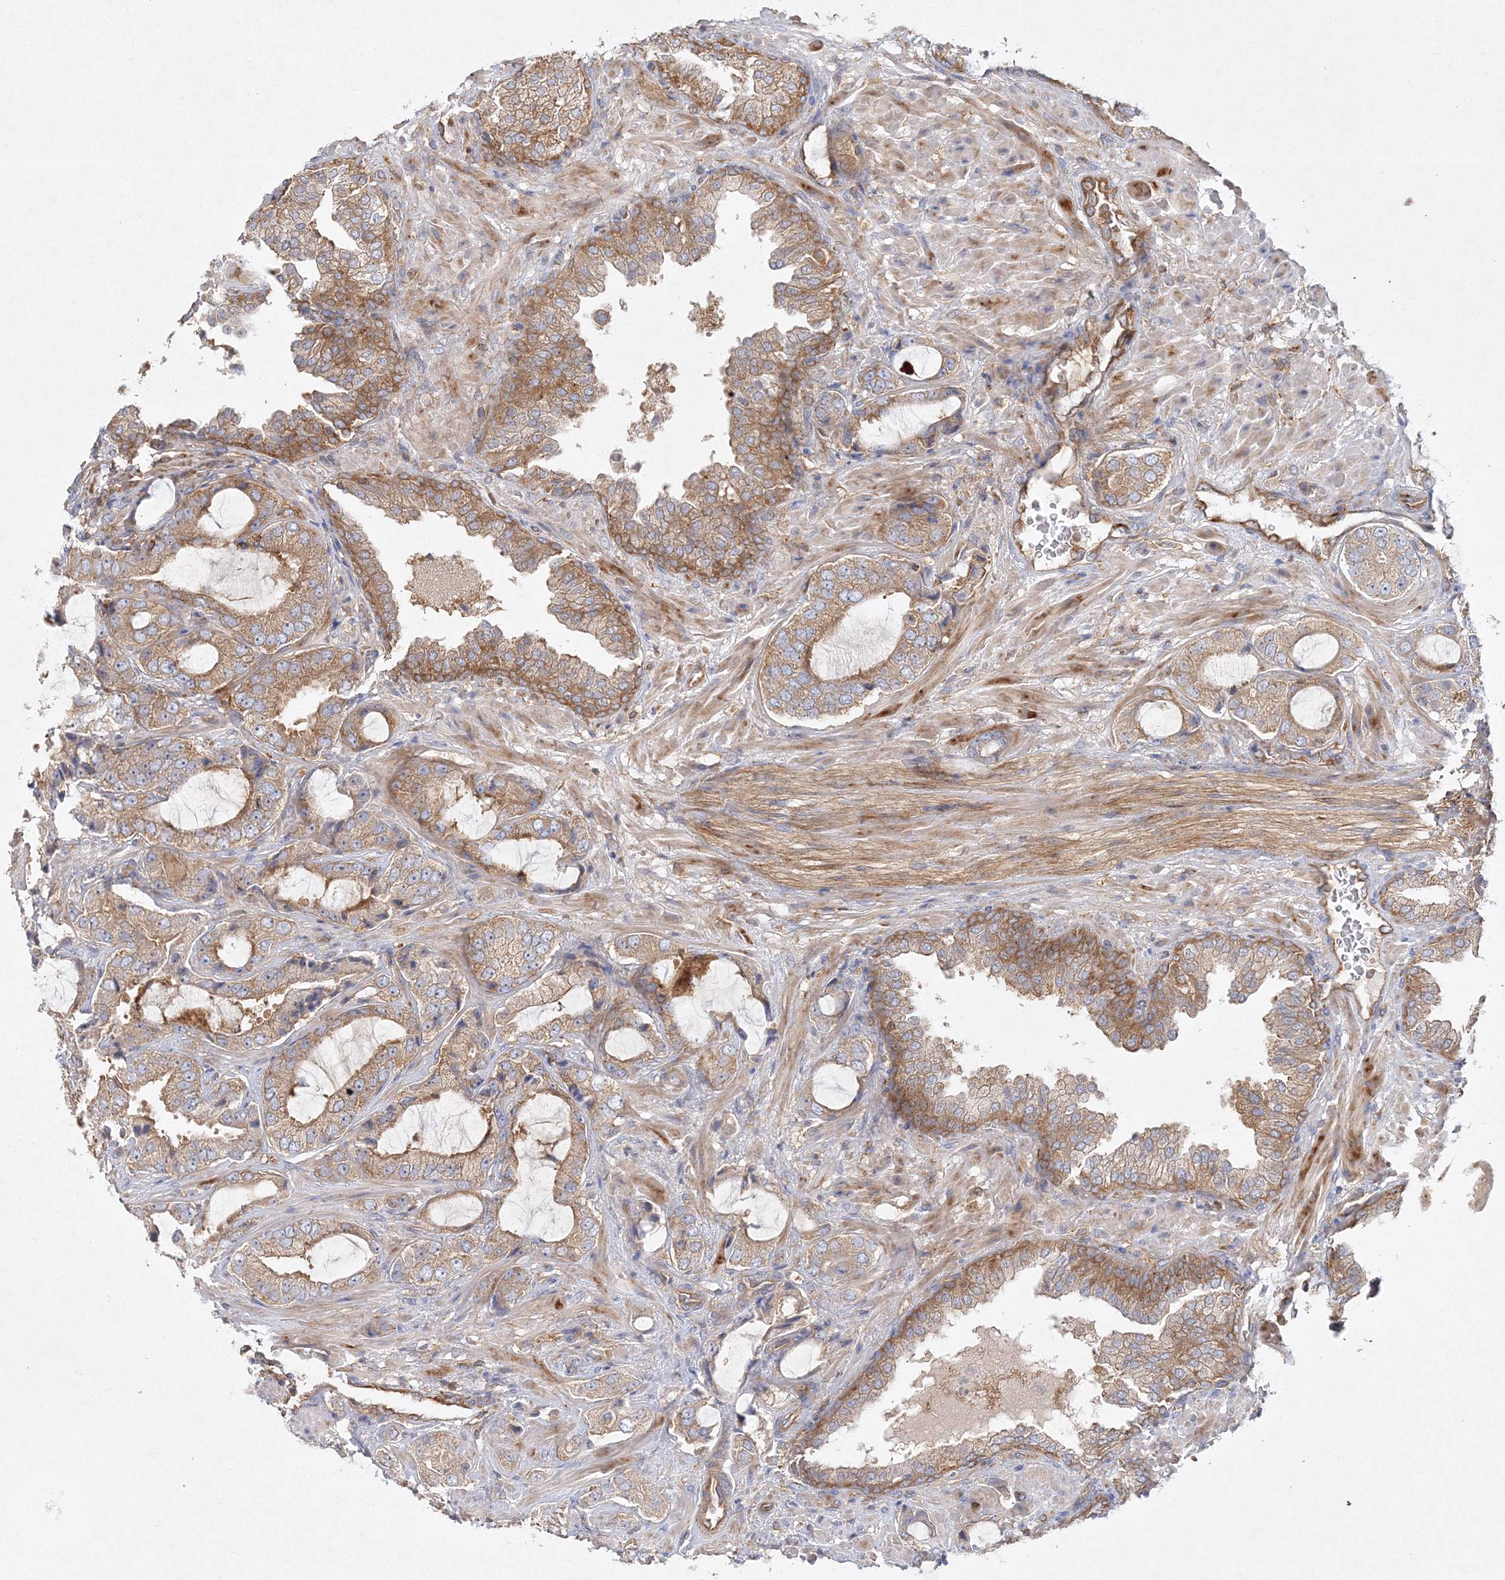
{"staining": {"intensity": "moderate", "quantity": ">75%", "location": "cytoplasmic/membranous"}, "tissue": "prostate cancer", "cell_type": "Tumor cells", "image_type": "cancer", "snomed": [{"axis": "morphology", "description": "Normal tissue, NOS"}, {"axis": "morphology", "description": "Adenocarcinoma, High grade"}, {"axis": "topography", "description": "Prostate"}, {"axis": "topography", "description": "Peripheral nerve tissue"}], "caption": "Brown immunohistochemical staining in prostate cancer displays moderate cytoplasmic/membranous staining in about >75% of tumor cells.", "gene": "WDR37", "patient": {"sex": "male", "age": 59}}